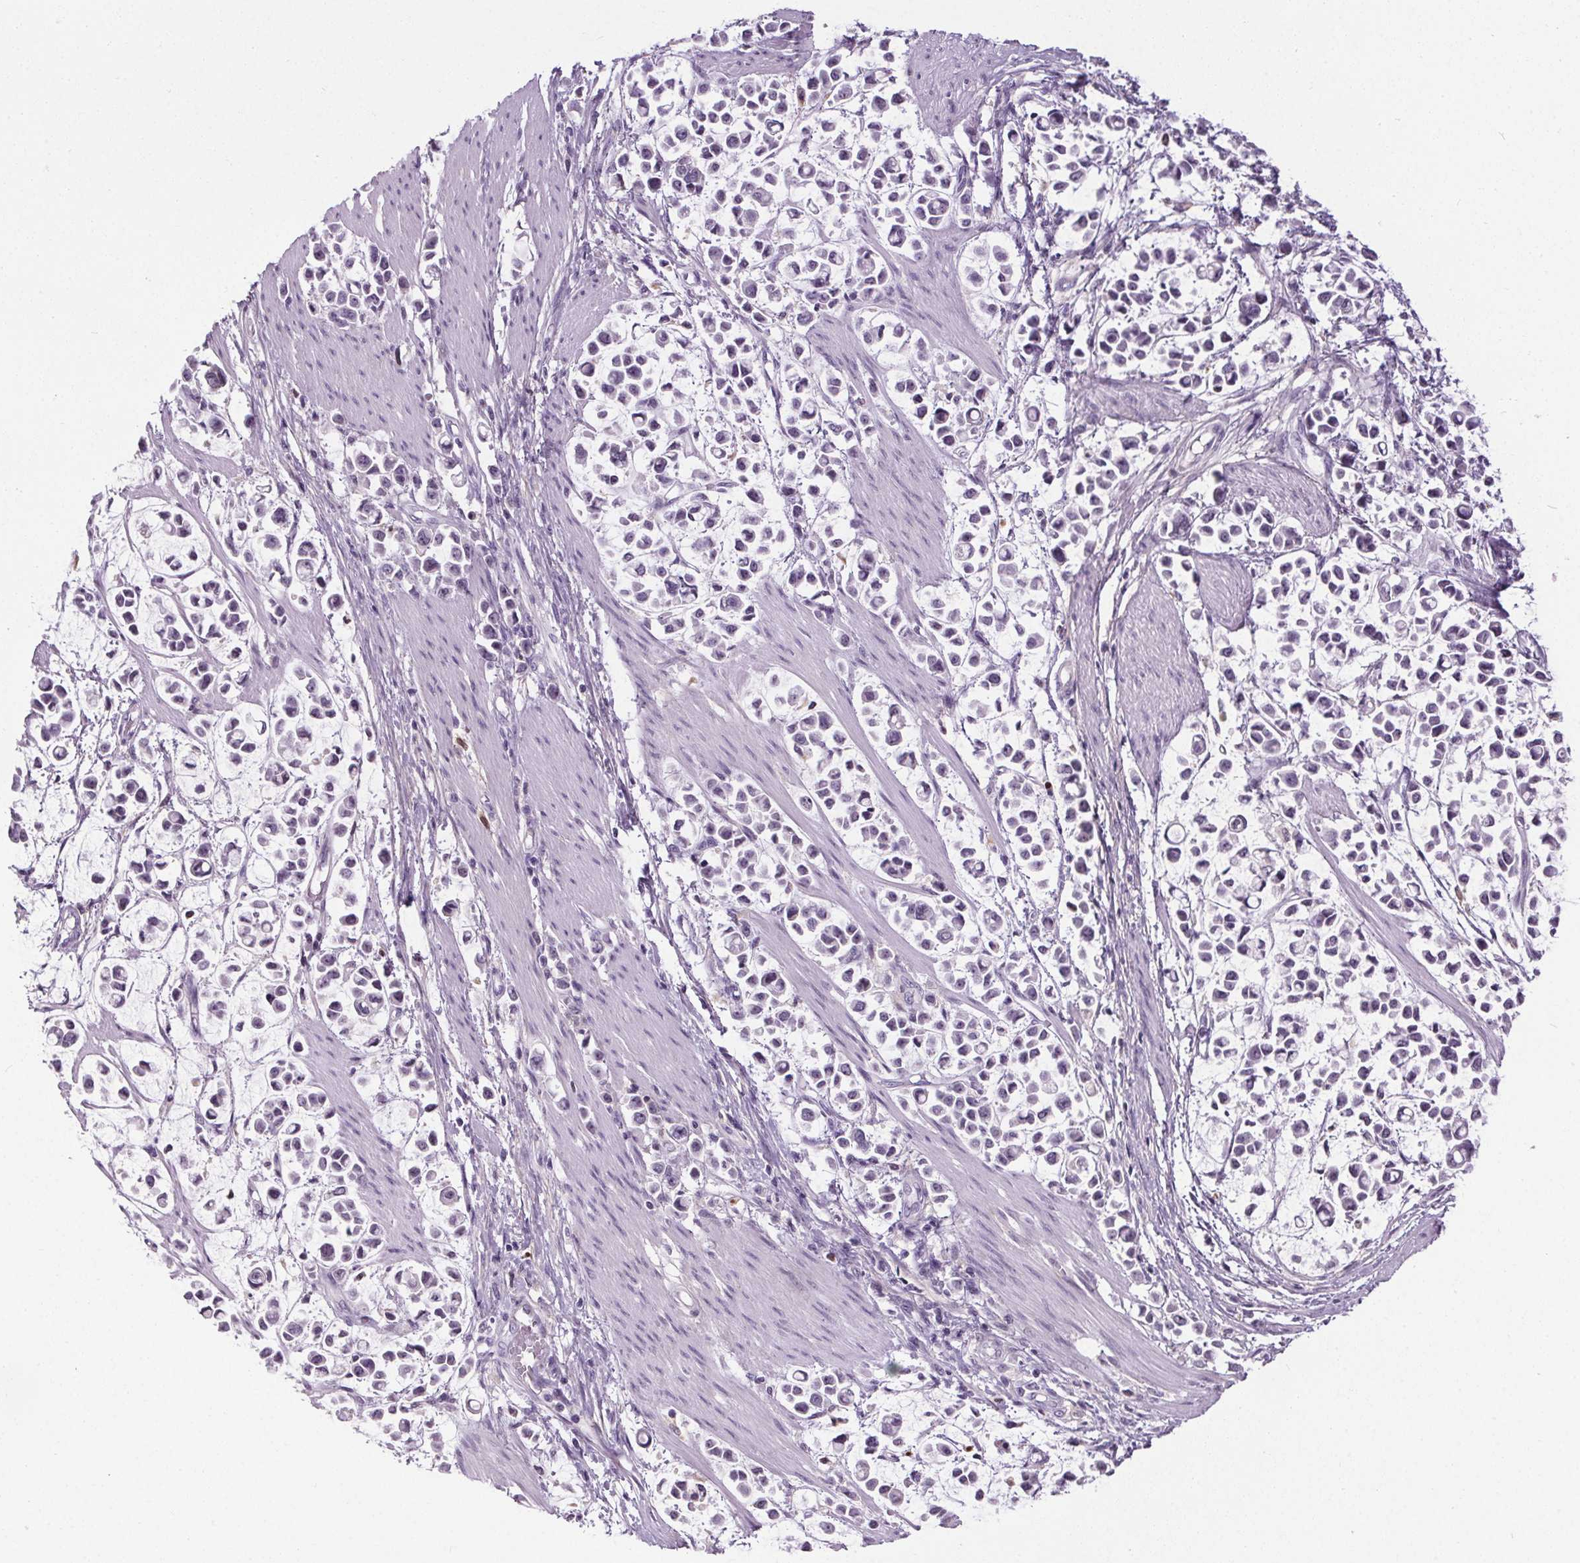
{"staining": {"intensity": "negative", "quantity": "none", "location": "none"}, "tissue": "stomach cancer", "cell_type": "Tumor cells", "image_type": "cancer", "snomed": [{"axis": "morphology", "description": "Adenocarcinoma, NOS"}, {"axis": "topography", "description": "Stomach"}], "caption": "This is an immunohistochemistry (IHC) histopathology image of stomach cancer. There is no positivity in tumor cells.", "gene": "TMEM240", "patient": {"sex": "male", "age": 82}}